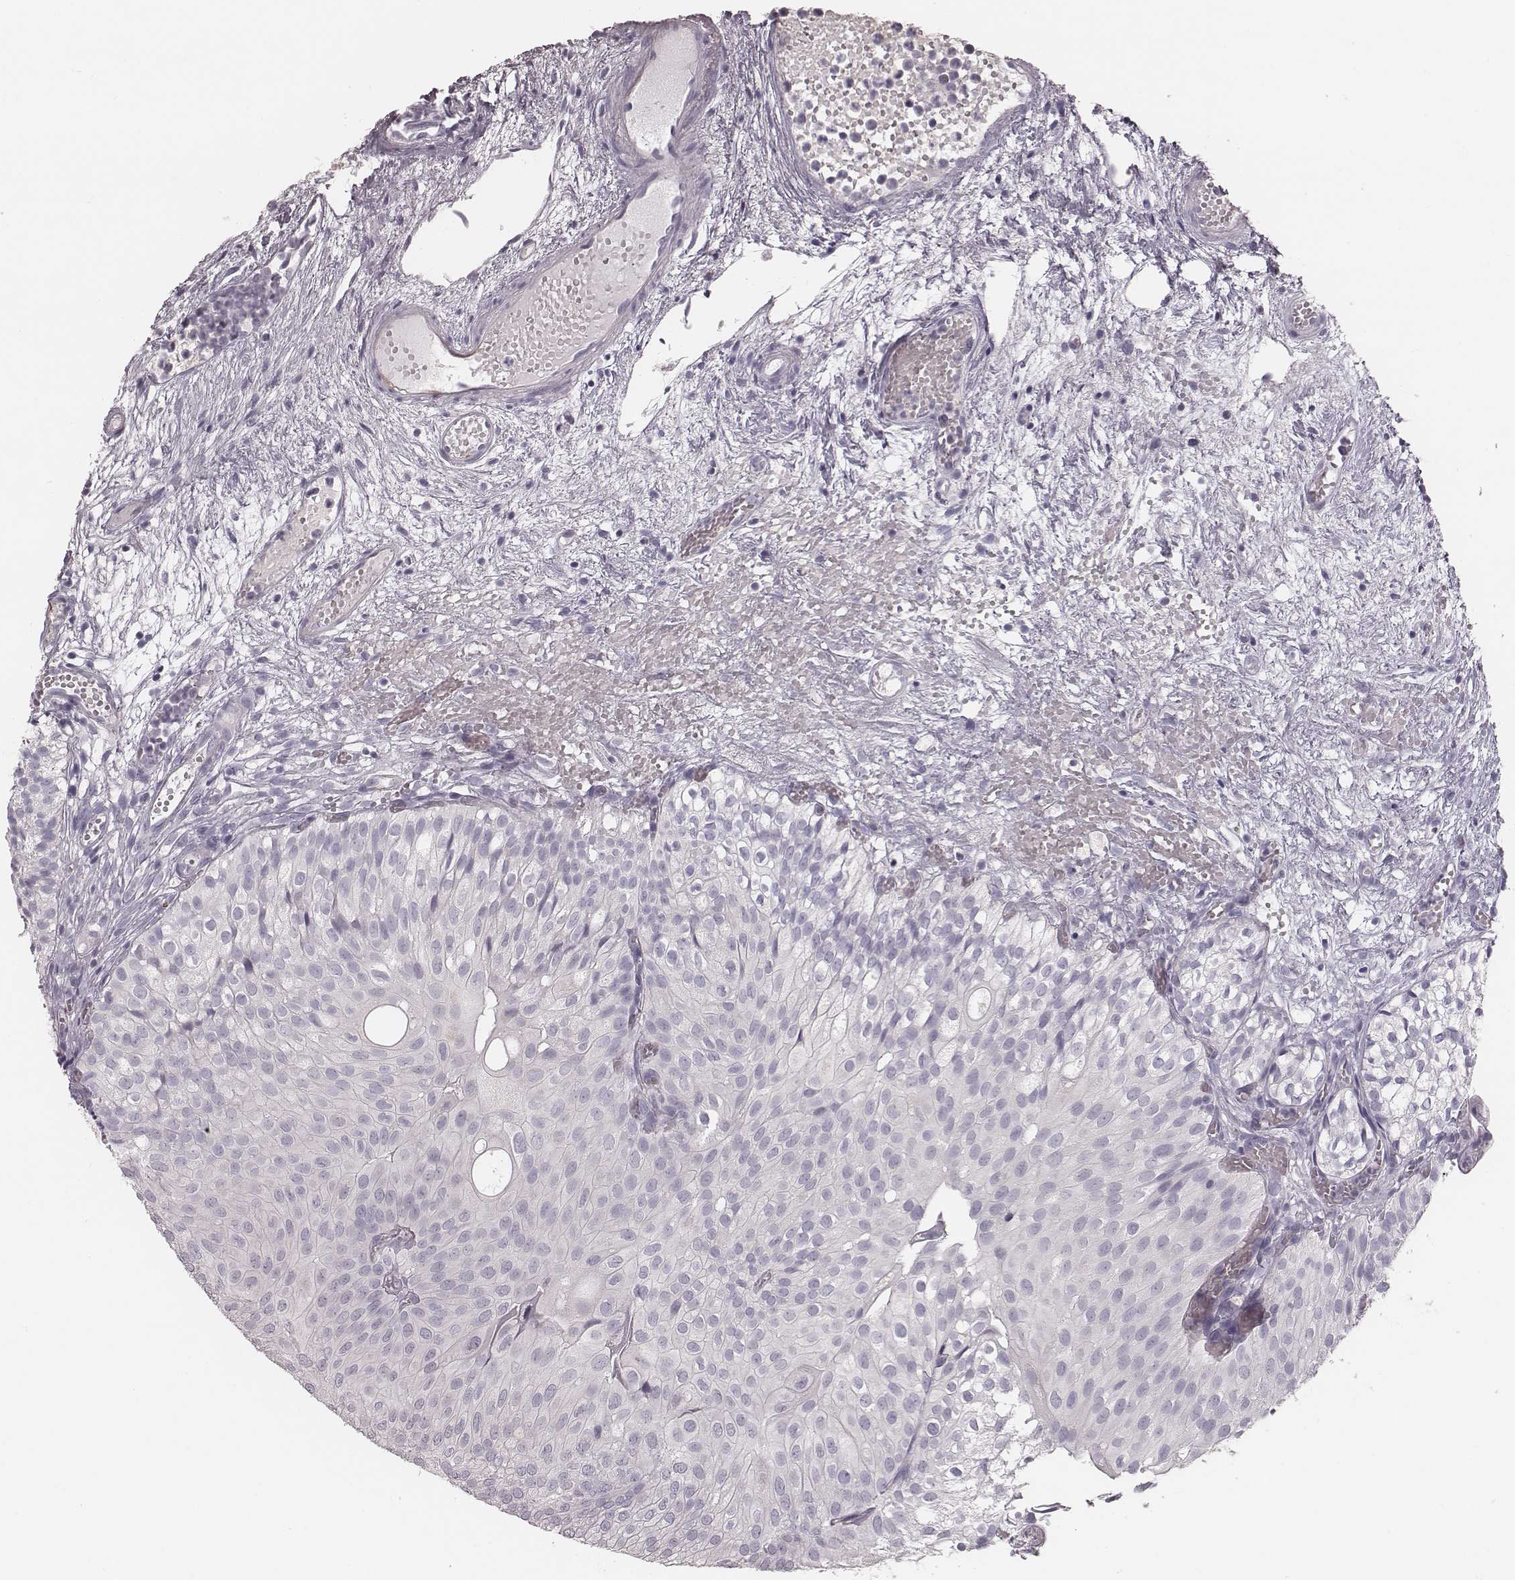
{"staining": {"intensity": "negative", "quantity": "none", "location": "none"}, "tissue": "urothelial cancer", "cell_type": "Tumor cells", "image_type": "cancer", "snomed": [{"axis": "morphology", "description": "Urothelial carcinoma, Low grade"}, {"axis": "topography", "description": "Urinary bladder"}], "caption": "This is an IHC photomicrograph of urothelial cancer. There is no positivity in tumor cells.", "gene": "SPA17", "patient": {"sex": "male", "age": 72}}